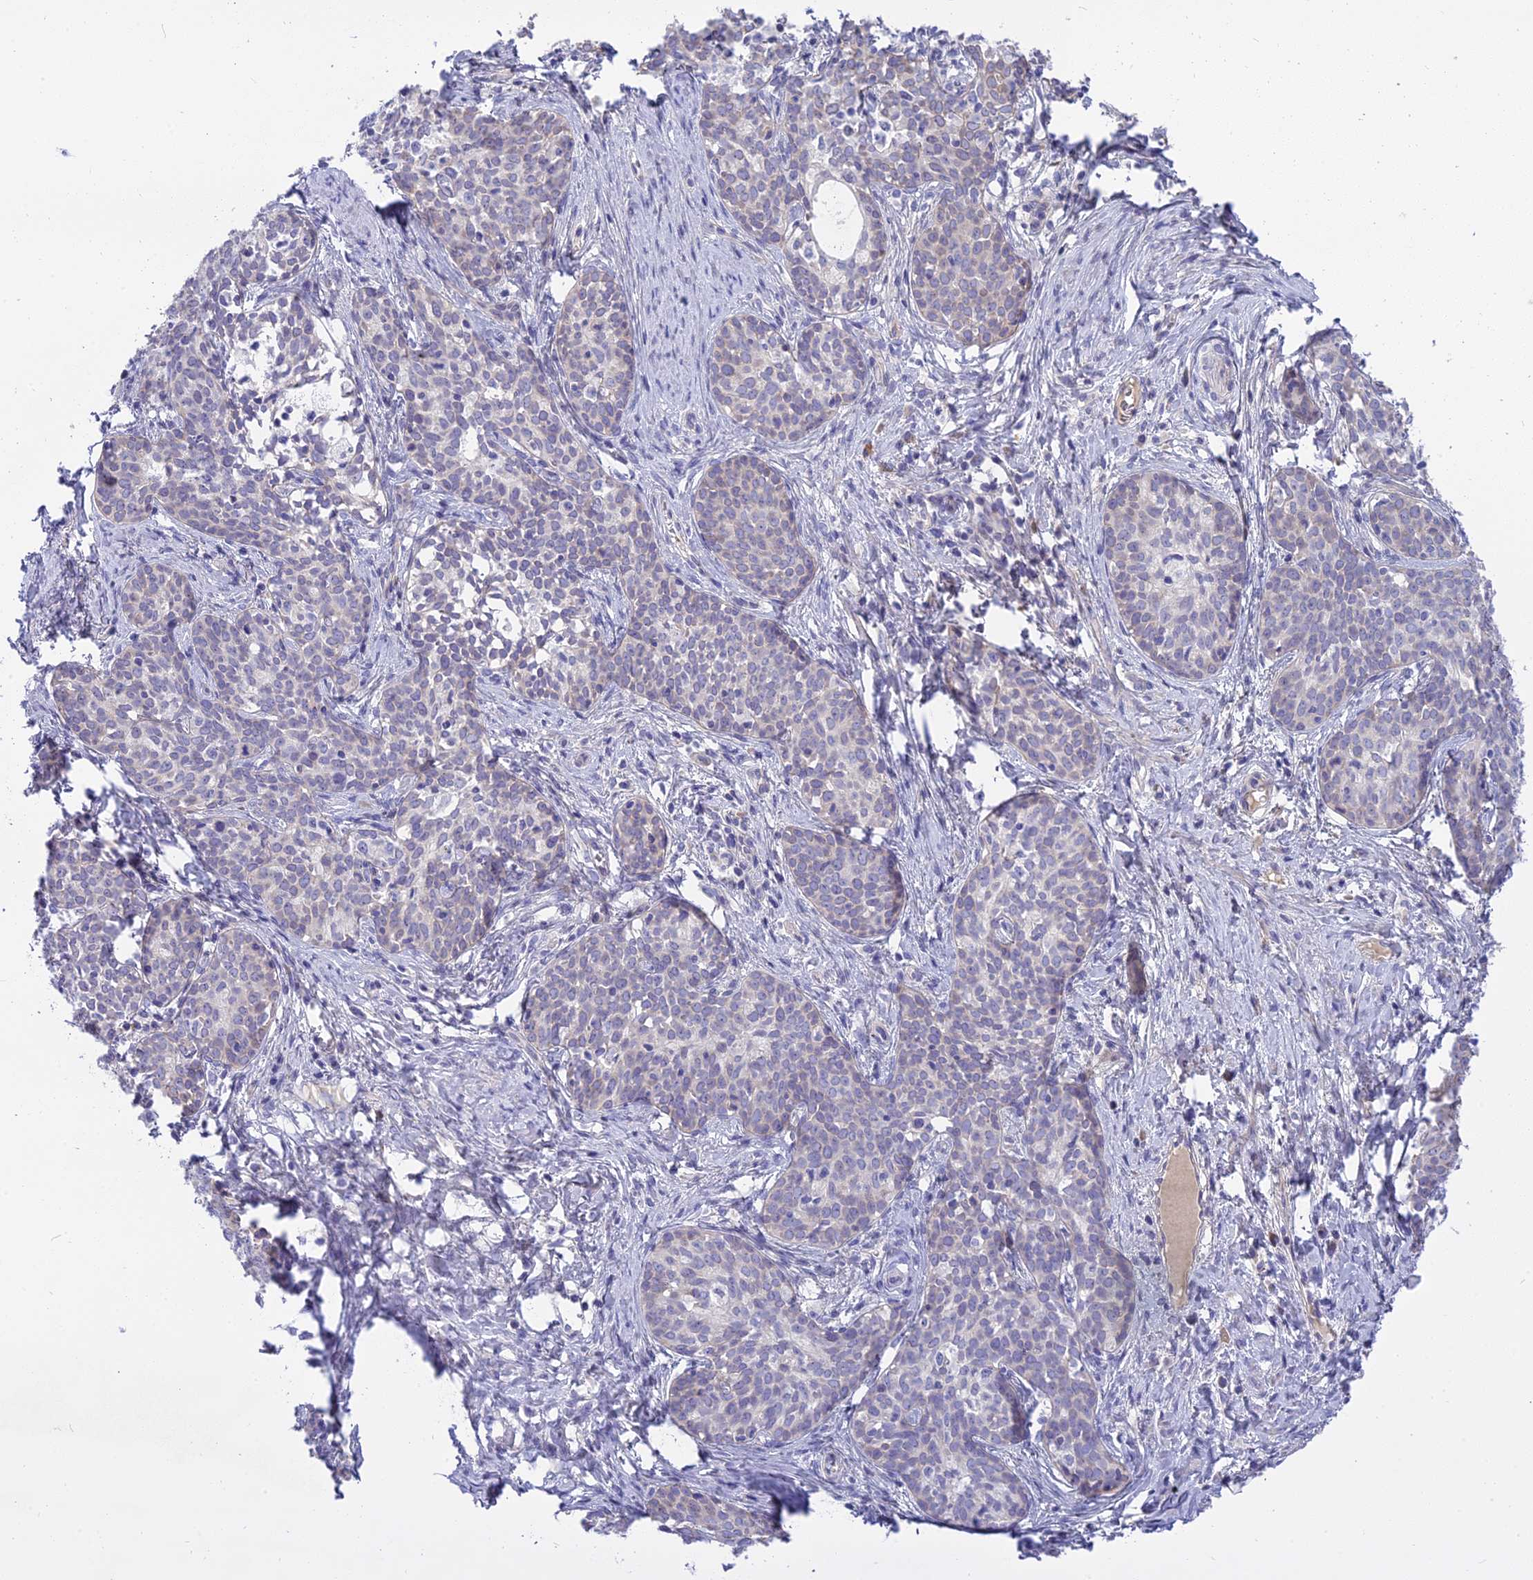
{"staining": {"intensity": "negative", "quantity": "none", "location": "none"}, "tissue": "cervical cancer", "cell_type": "Tumor cells", "image_type": "cancer", "snomed": [{"axis": "morphology", "description": "Squamous cell carcinoma, NOS"}, {"axis": "topography", "description": "Cervix"}], "caption": "High magnification brightfield microscopy of squamous cell carcinoma (cervical) stained with DAB (brown) and counterstained with hematoxylin (blue): tumor cells show no significant staining. (IHC, brightfield microscopy, high magnification).", "gene": "MBD3L1", "patient": {"sex": "female", "age": 52}}